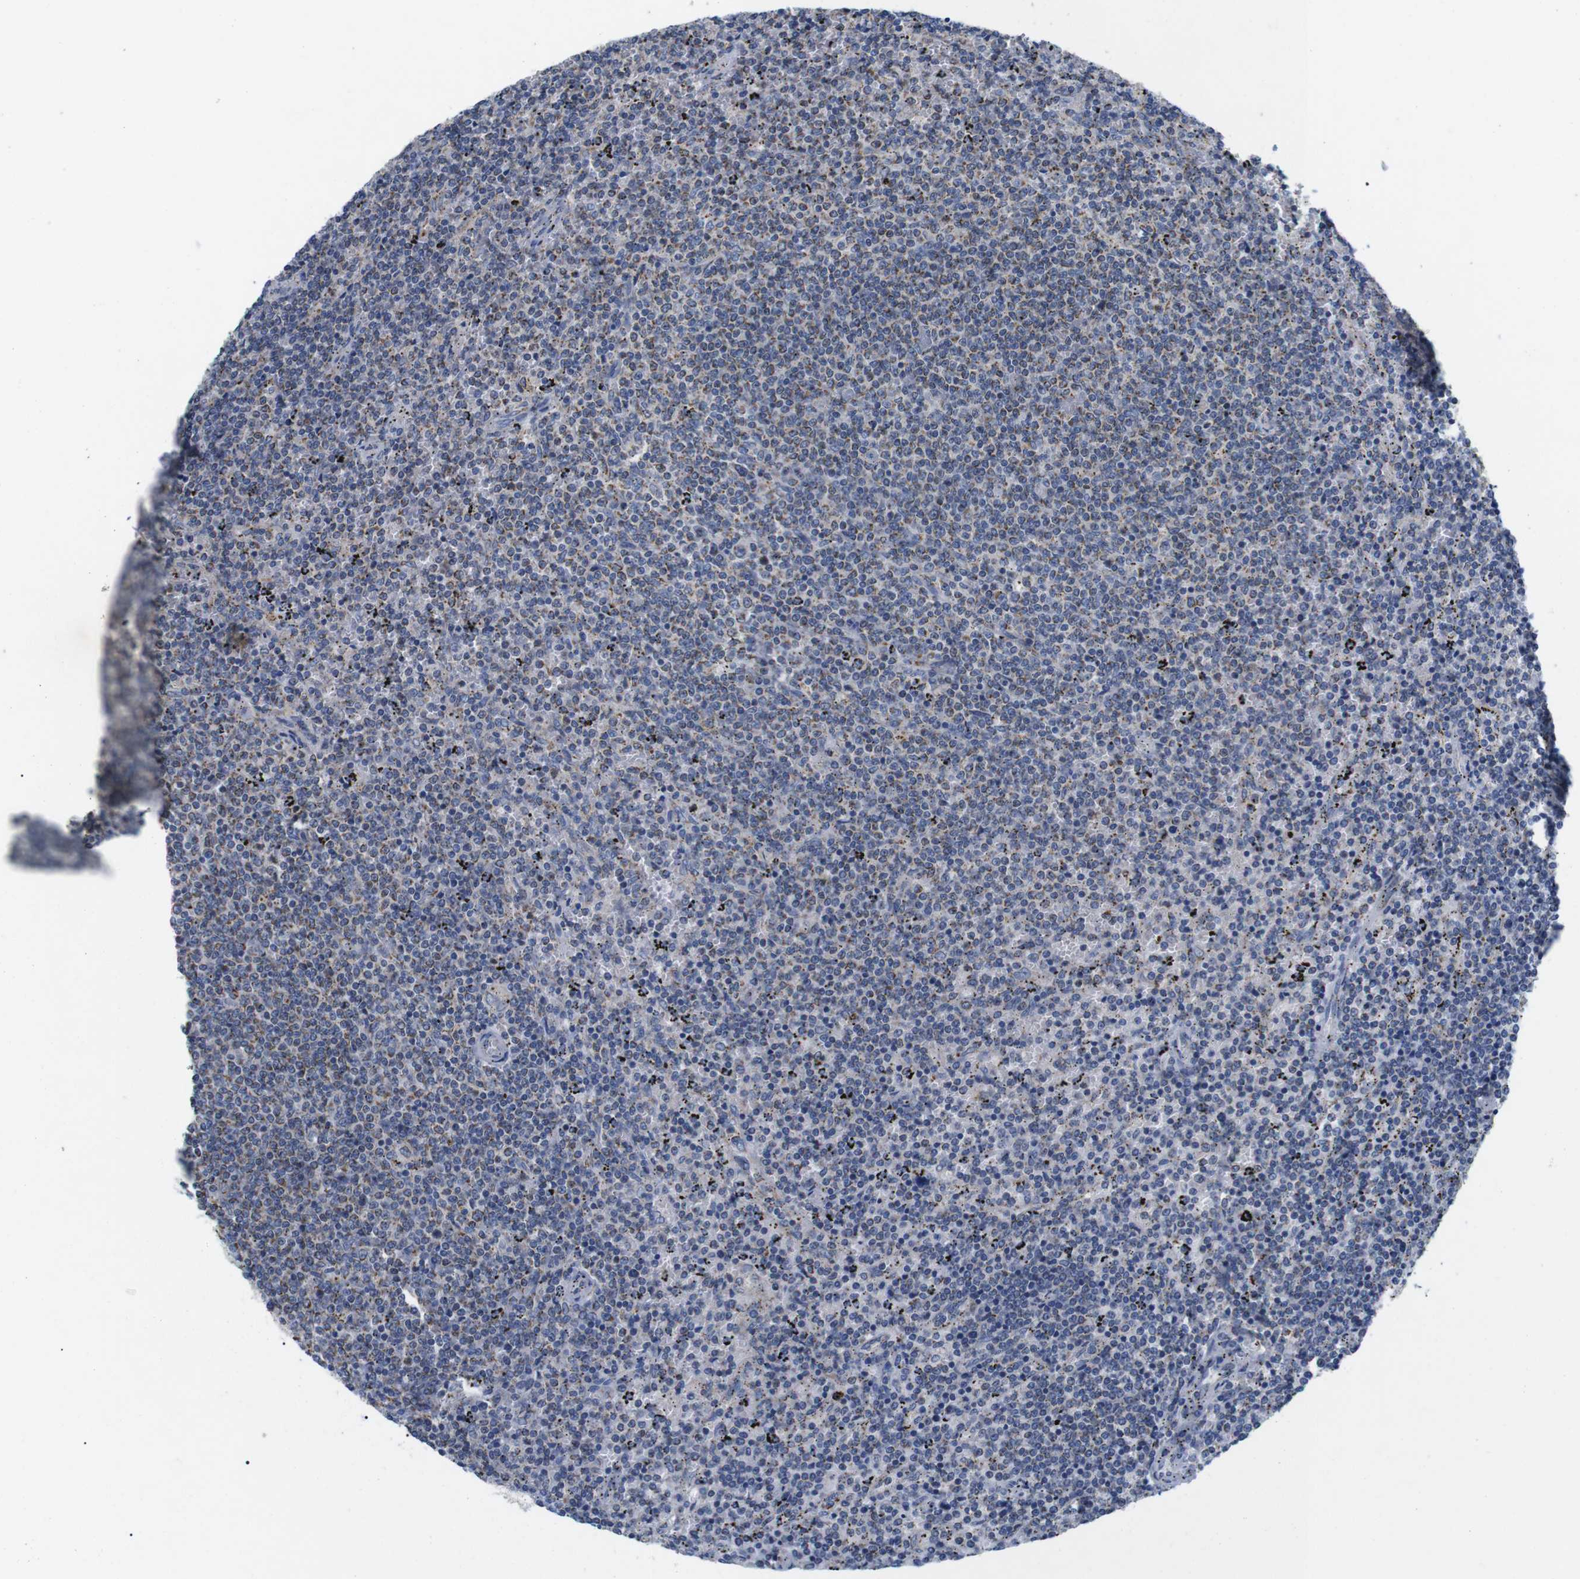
{"staining": {"intensity": "moderate", "quantity": "25%-75%", "location": "cytoplasmic/membranous"}, "tissue": "lymphoma", "cell_type": "Tumor cells", "image_type": "cancer", "snomed": [{"axis": "morphology", "description": "Malignant lymphoma, non-Hodgkin's type, Low grade"}, {"axis": "topography", "description": "Spleen"}], "caption": "Lymphoma stained for a protein (brown) exhibits moderate cytoplasmic/membranous positive positivity in about 25%-75% of tumor cells.", "gene": "F2RL1", "patient": {"sex": "female", "age": 50}}